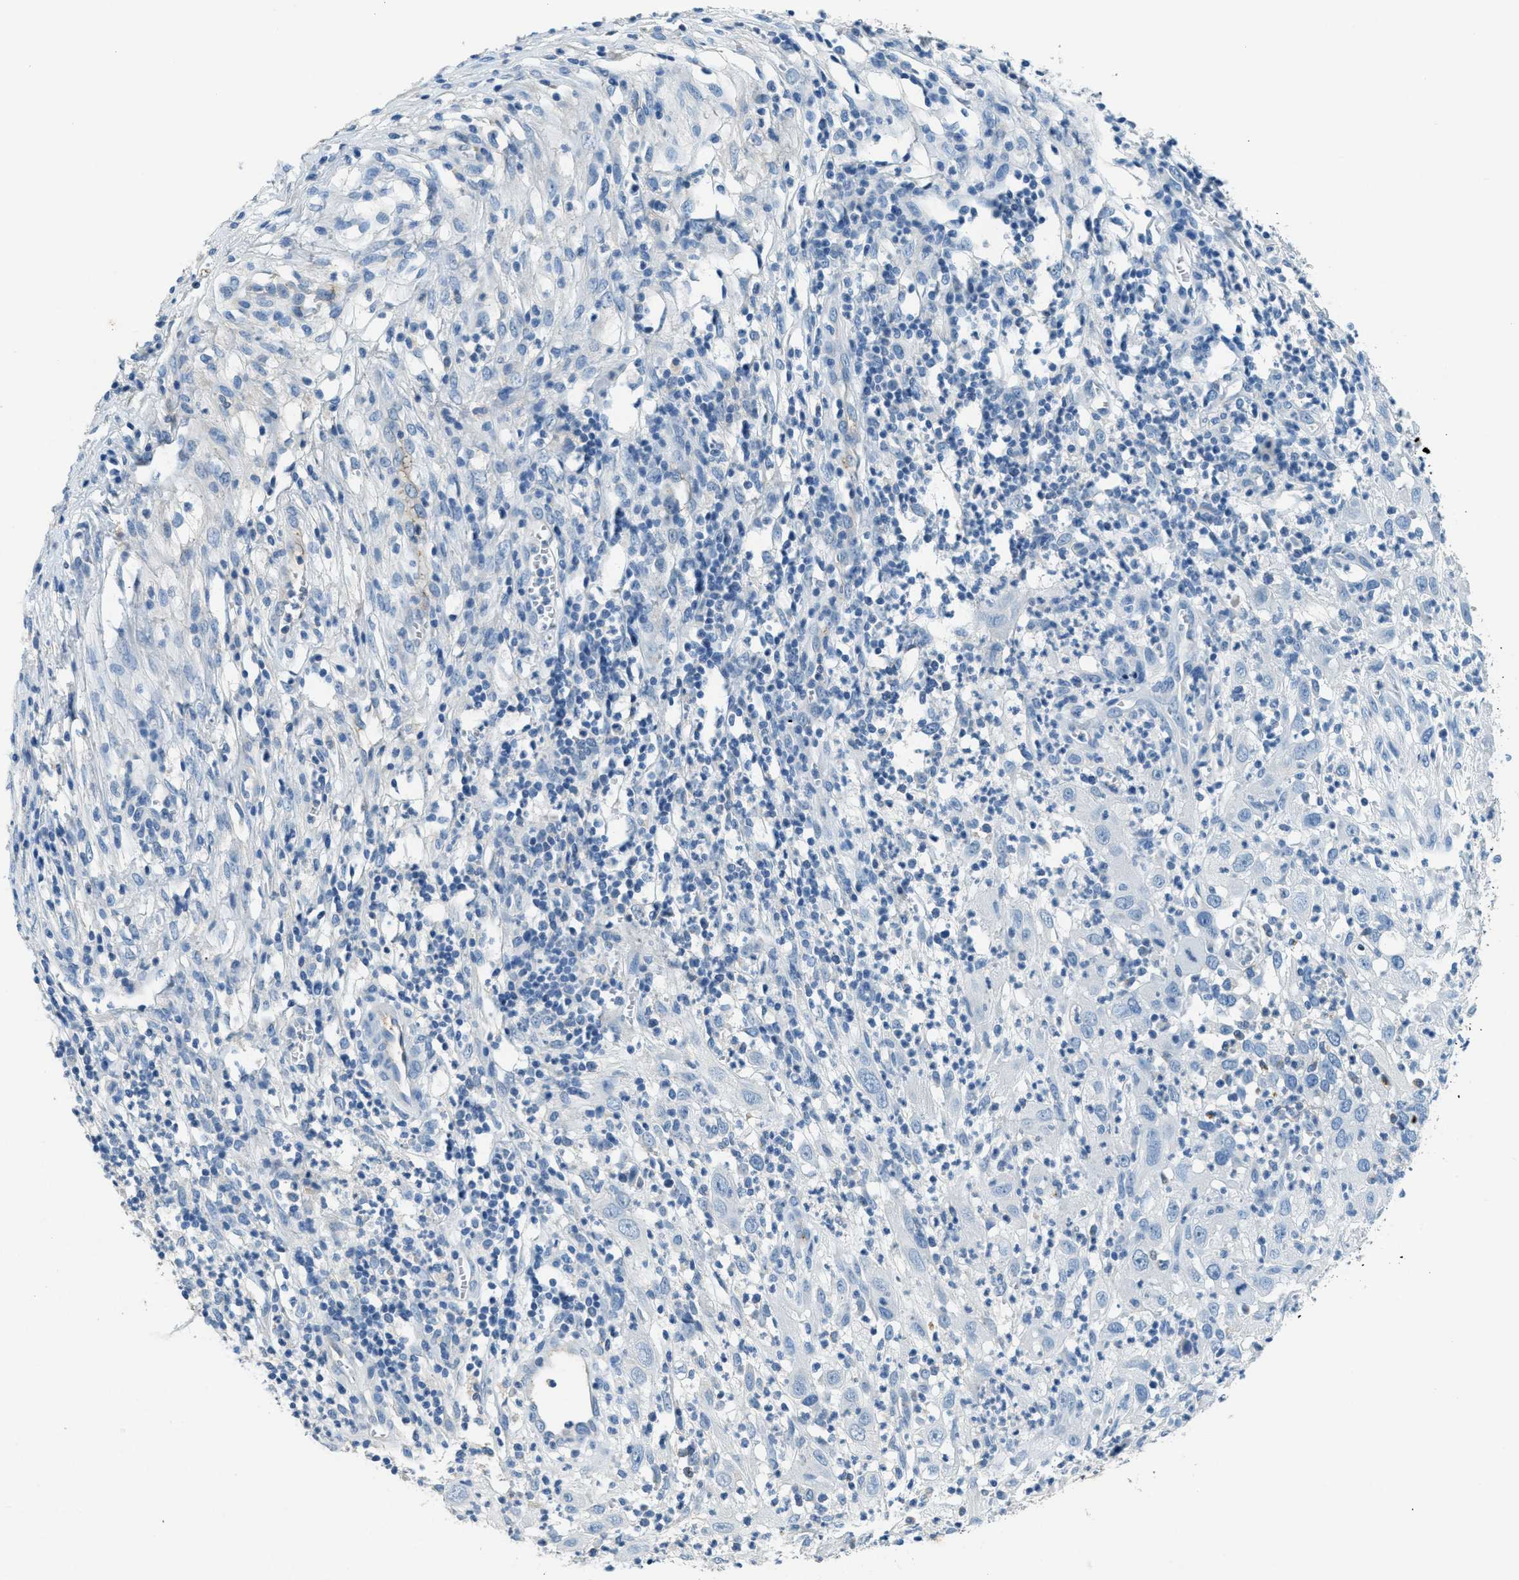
{"staining": {"intensity": "negative", "quantity": "none", "location": "none"}, "tissue": "cervical cancer", "cell_type": "Tumor cells", "image_type": "cancer", "snomed": [{"axis": "morphology", "description": "Squamous cell carcinoma, NOS"}, {"axis": "topography", "description": "Cervix"}], "caption": "High power microscopy photomicrograph of an immunohistochemistry (IHC) photomicrograph of cervical cancer, revealing no significant staining in tumor cells.", "gene": "A2M", "patient": {"sex": "female", "age": 32}}